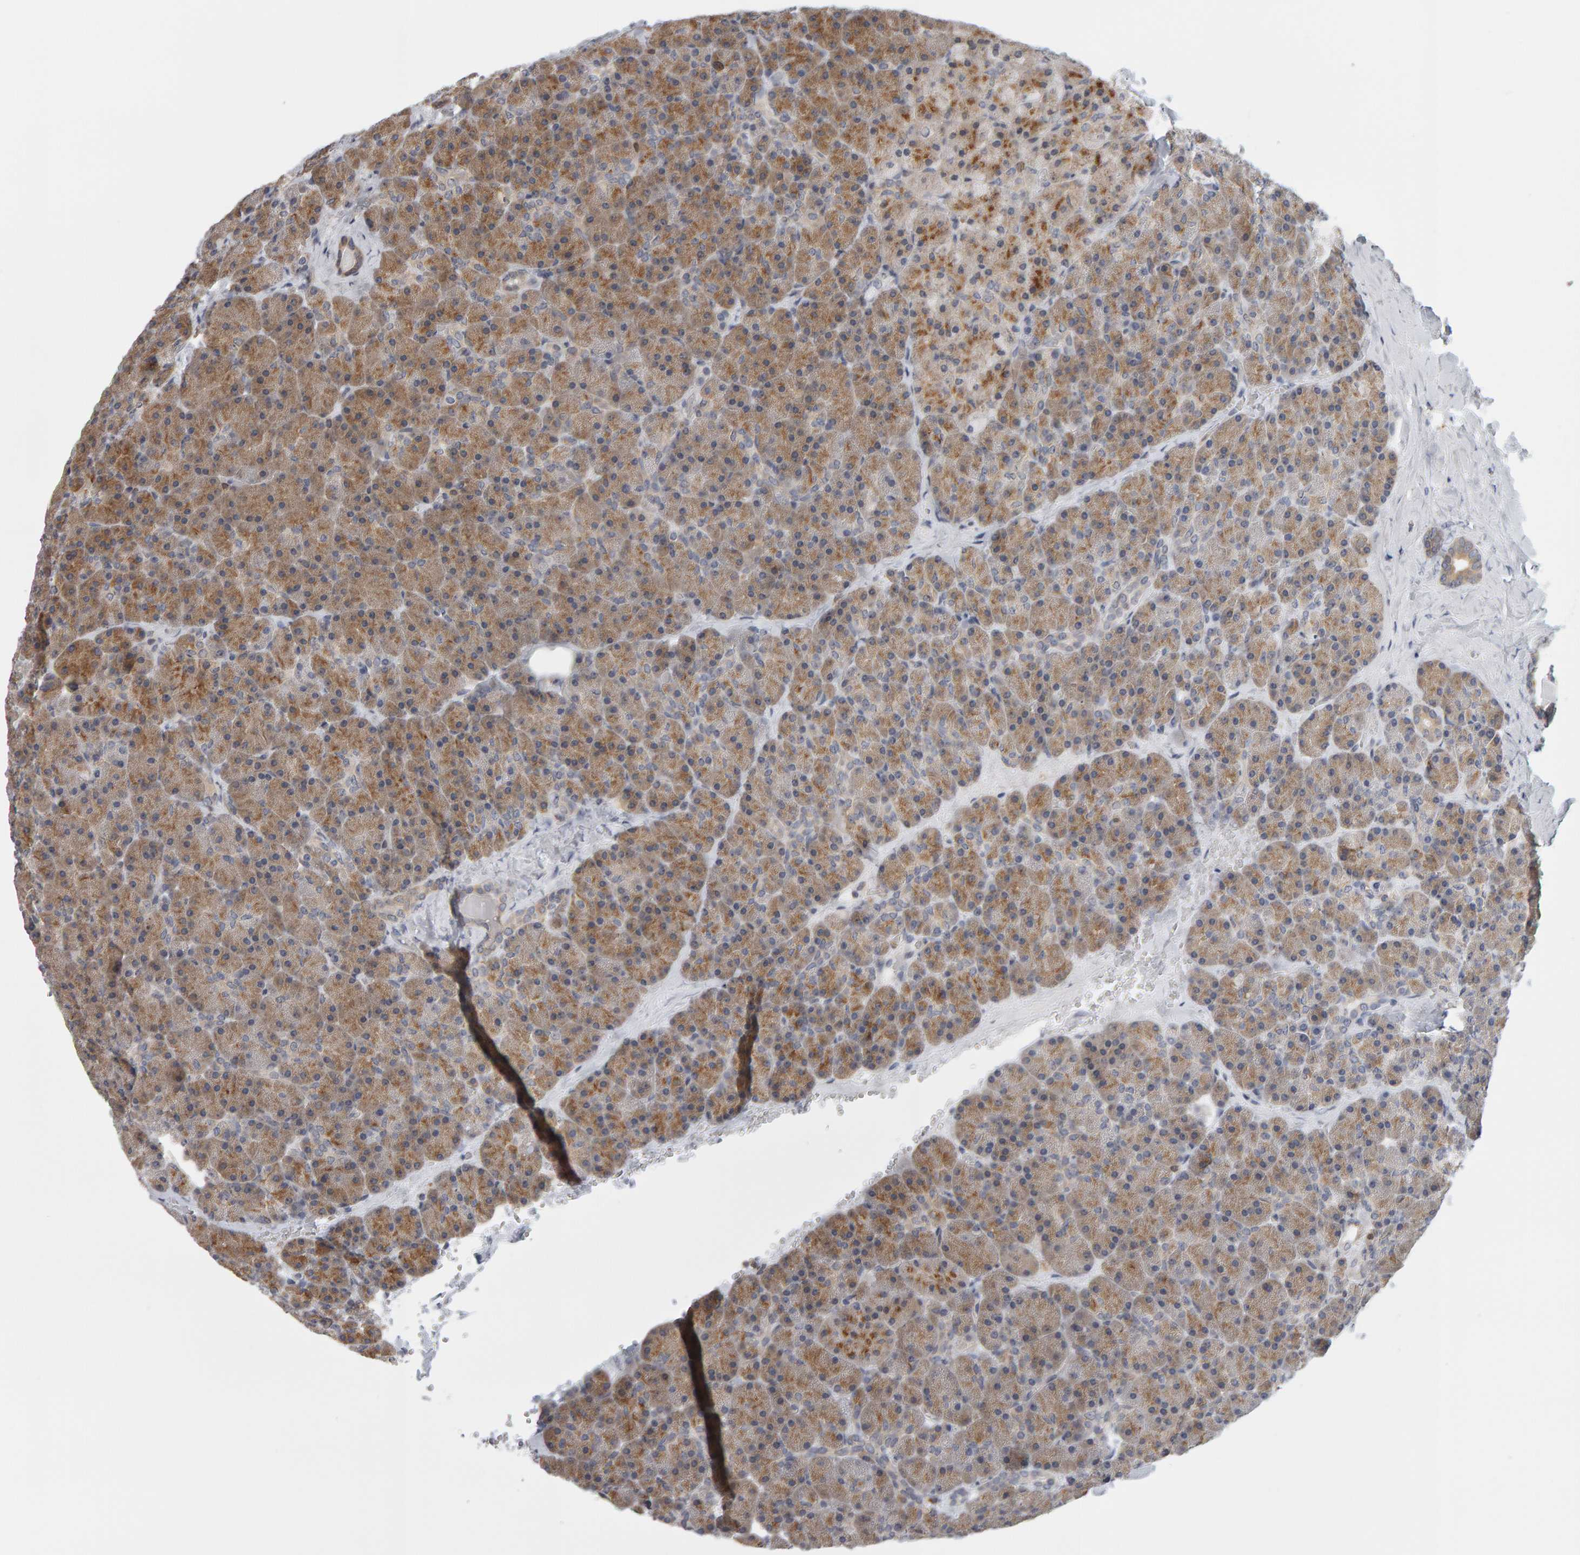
{"staining": {"intensity": "moderate", "quantity": ">75%", "location": "cytoplasmic/membranous"}, "tissue": "pancreas", "cell_type": "Exocrine glandular cells", "image_type": "normal", "snomed": [{"axis": "morphology", "description": "Normal tissue, NOS"}, {"axis": "morphology", "description": "Carcinoid, malignant, NOS"}, {"axis": "topography", "description": "Pancreas"}], "caption": "This image exhibits immunohistochemistry staining of unremarkable human pancreas, with medium moderate cytoplasmic/membranous expression in approximately >75% of exocrine glandular cells.", "gene": "MSRA", "patient": {"sex": "female", "age": 35}}